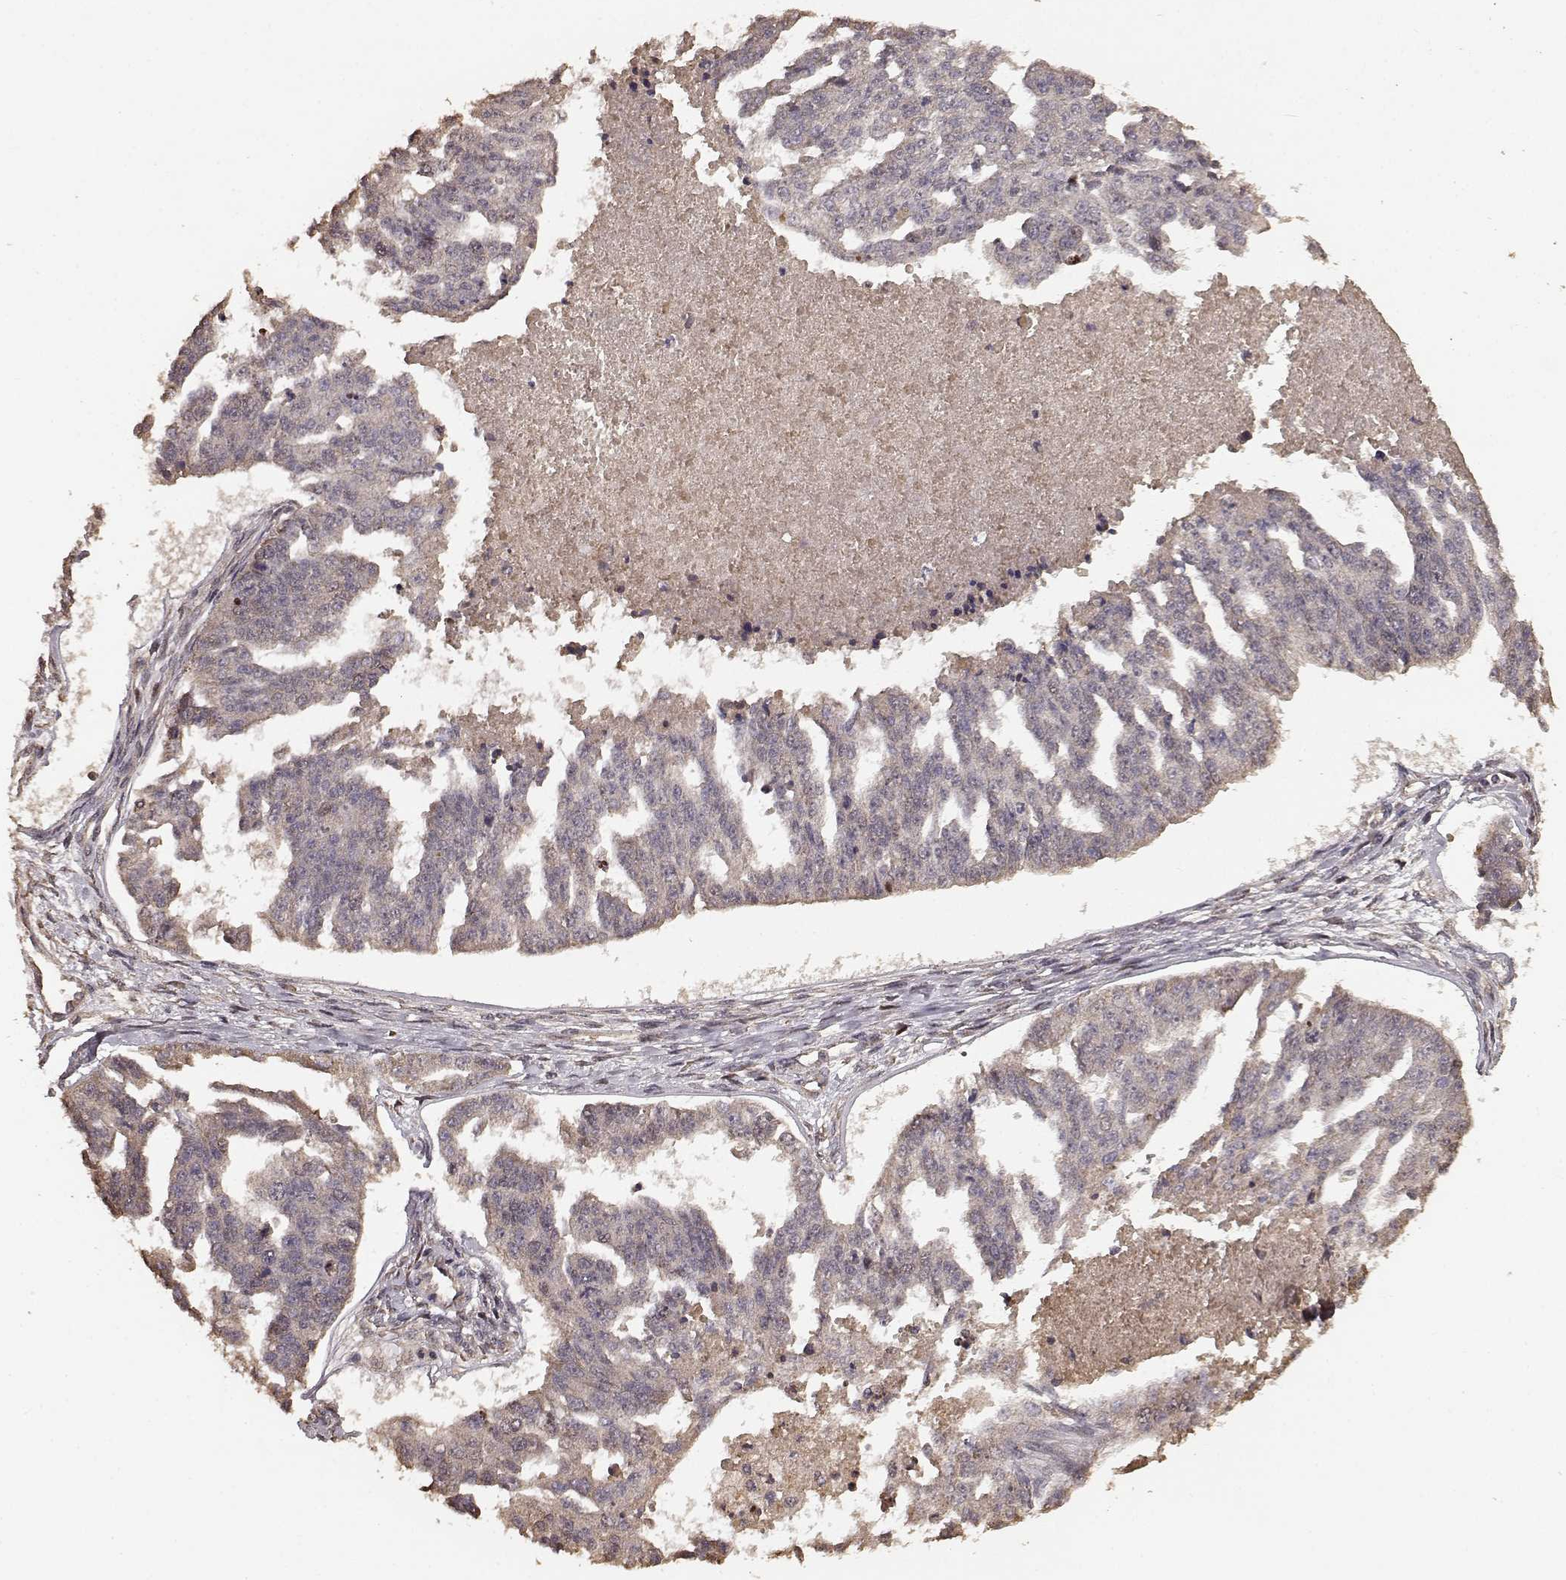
{"staining": {"intensity": "weak", "quantity": ">75%", "location": "cytoplasmic/membranous"}, "tissue": "ovarian cancer", "cell_type": "Tumor cells", "image_type": "cancer", "snomed": [{"axis": "morphology", "description": "Cystadenocarcinoma, serous, NOS"}, {"axis": "topography", "description": "Ovary"}], "caption": "Immunohistochemistry staining of serous cystadenocarcinoma (ovarian), which displays low levels of weak cytoplasmic/membranous expression in about >75% of tumor cells indicating weak cytoplasmic/membranous protein expression. The staining was performed using DAB (3,3'-diaminobenzidine) (brown) for protein detection and nuclei were counterstained in hematoxylin (blue).", "gene": "USP15", "patient": {"sex": "female", "age": 58}}